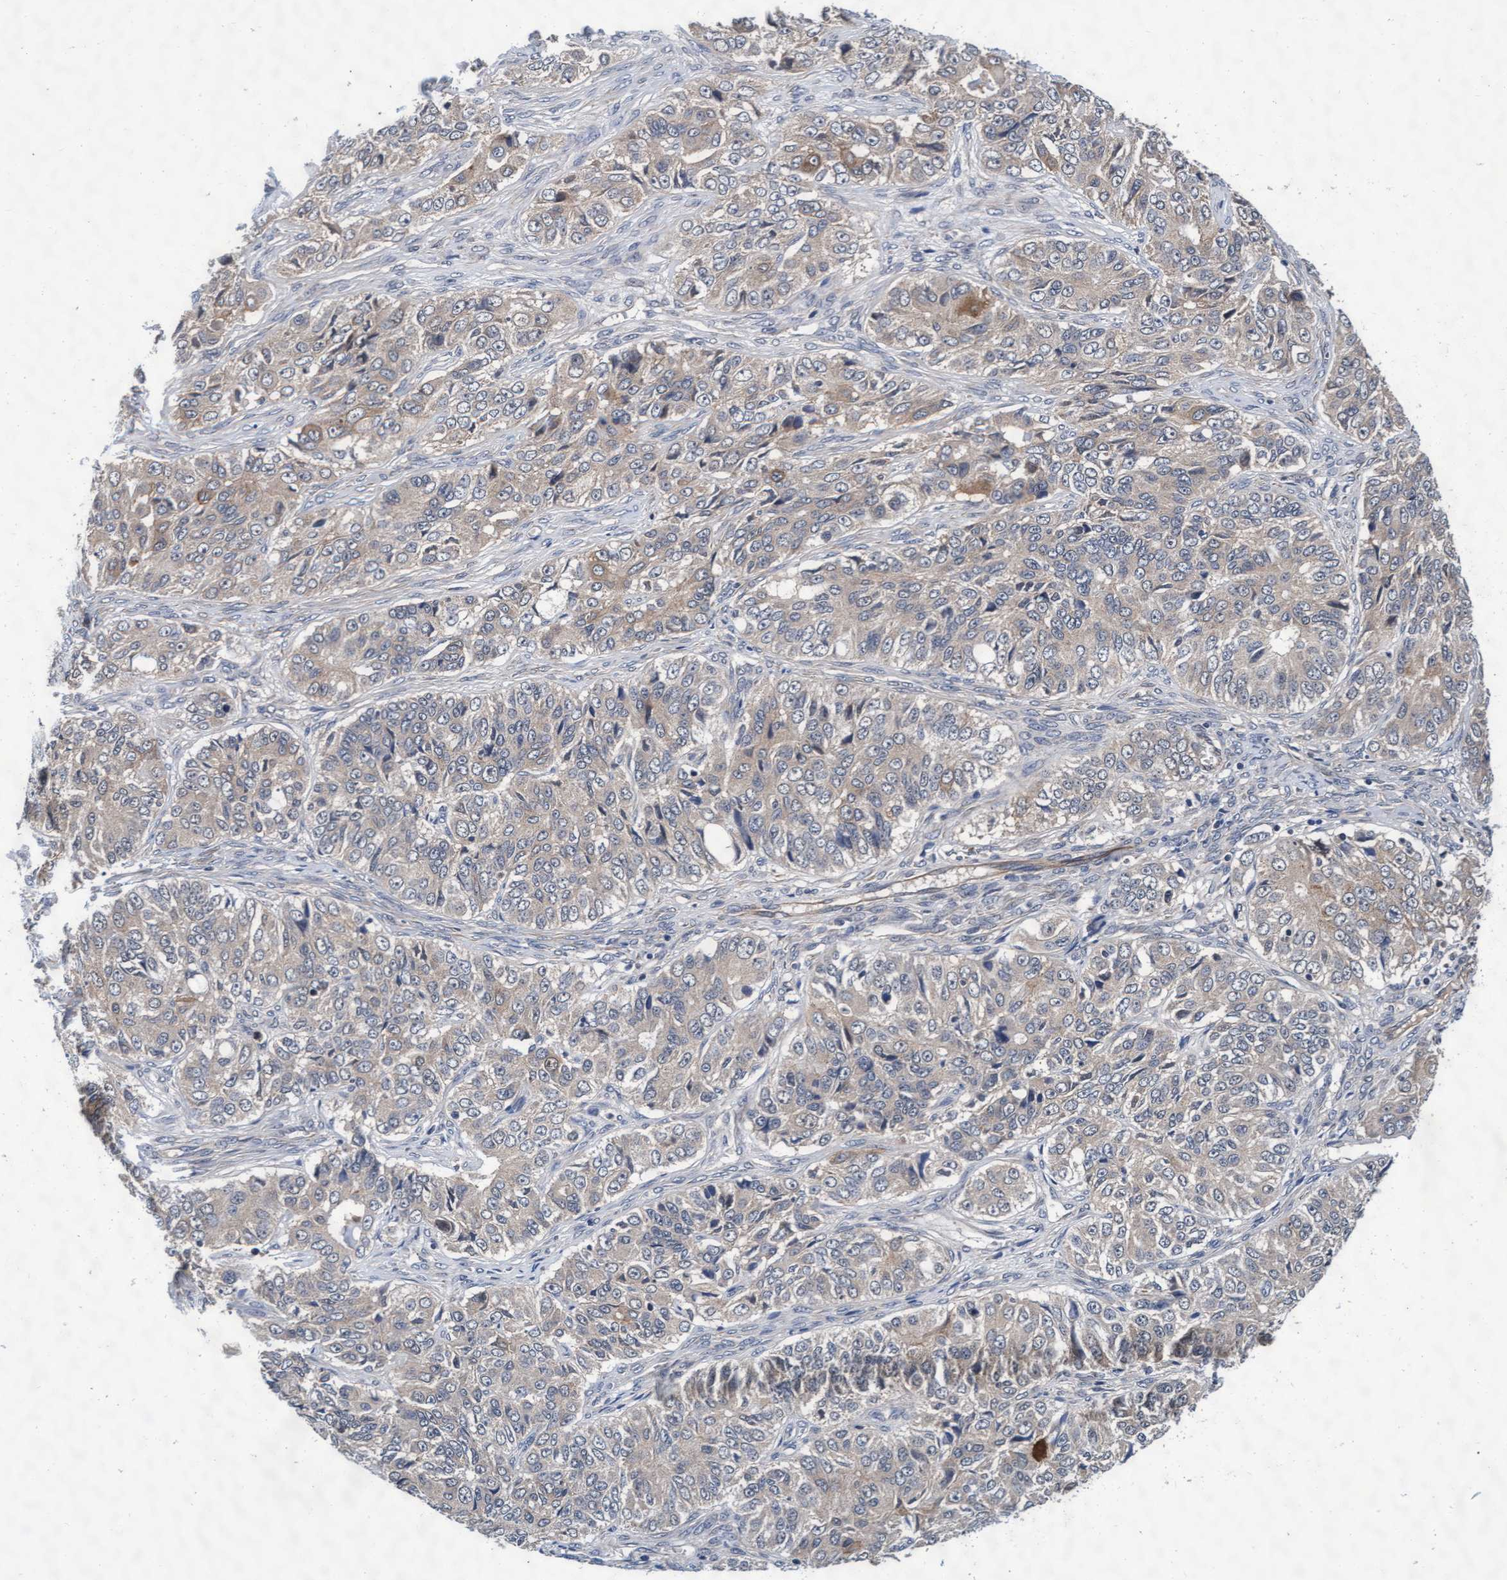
{"staining": {"intensity": "weak", "quantity": "25%-75%", "location": "cytoplasmic/membranous"}, "tissue": "ovarian cancer", "cell_type": "Tumor cells", "image_type": "cancer", "snomed": [{"axis": "morphology", "description": "Carcinoma, endometroid"}, {"axis": "topography", "description": "Ovary"}], "caption": "Human ovarian cancer stained for a protein (brown) demonstrates weak cytoplasmic/membranous positive expression in about 25%-75% of tumor cells.", "gene": "EFCAB13", "patient": {"sex": "female", "age": 51}}